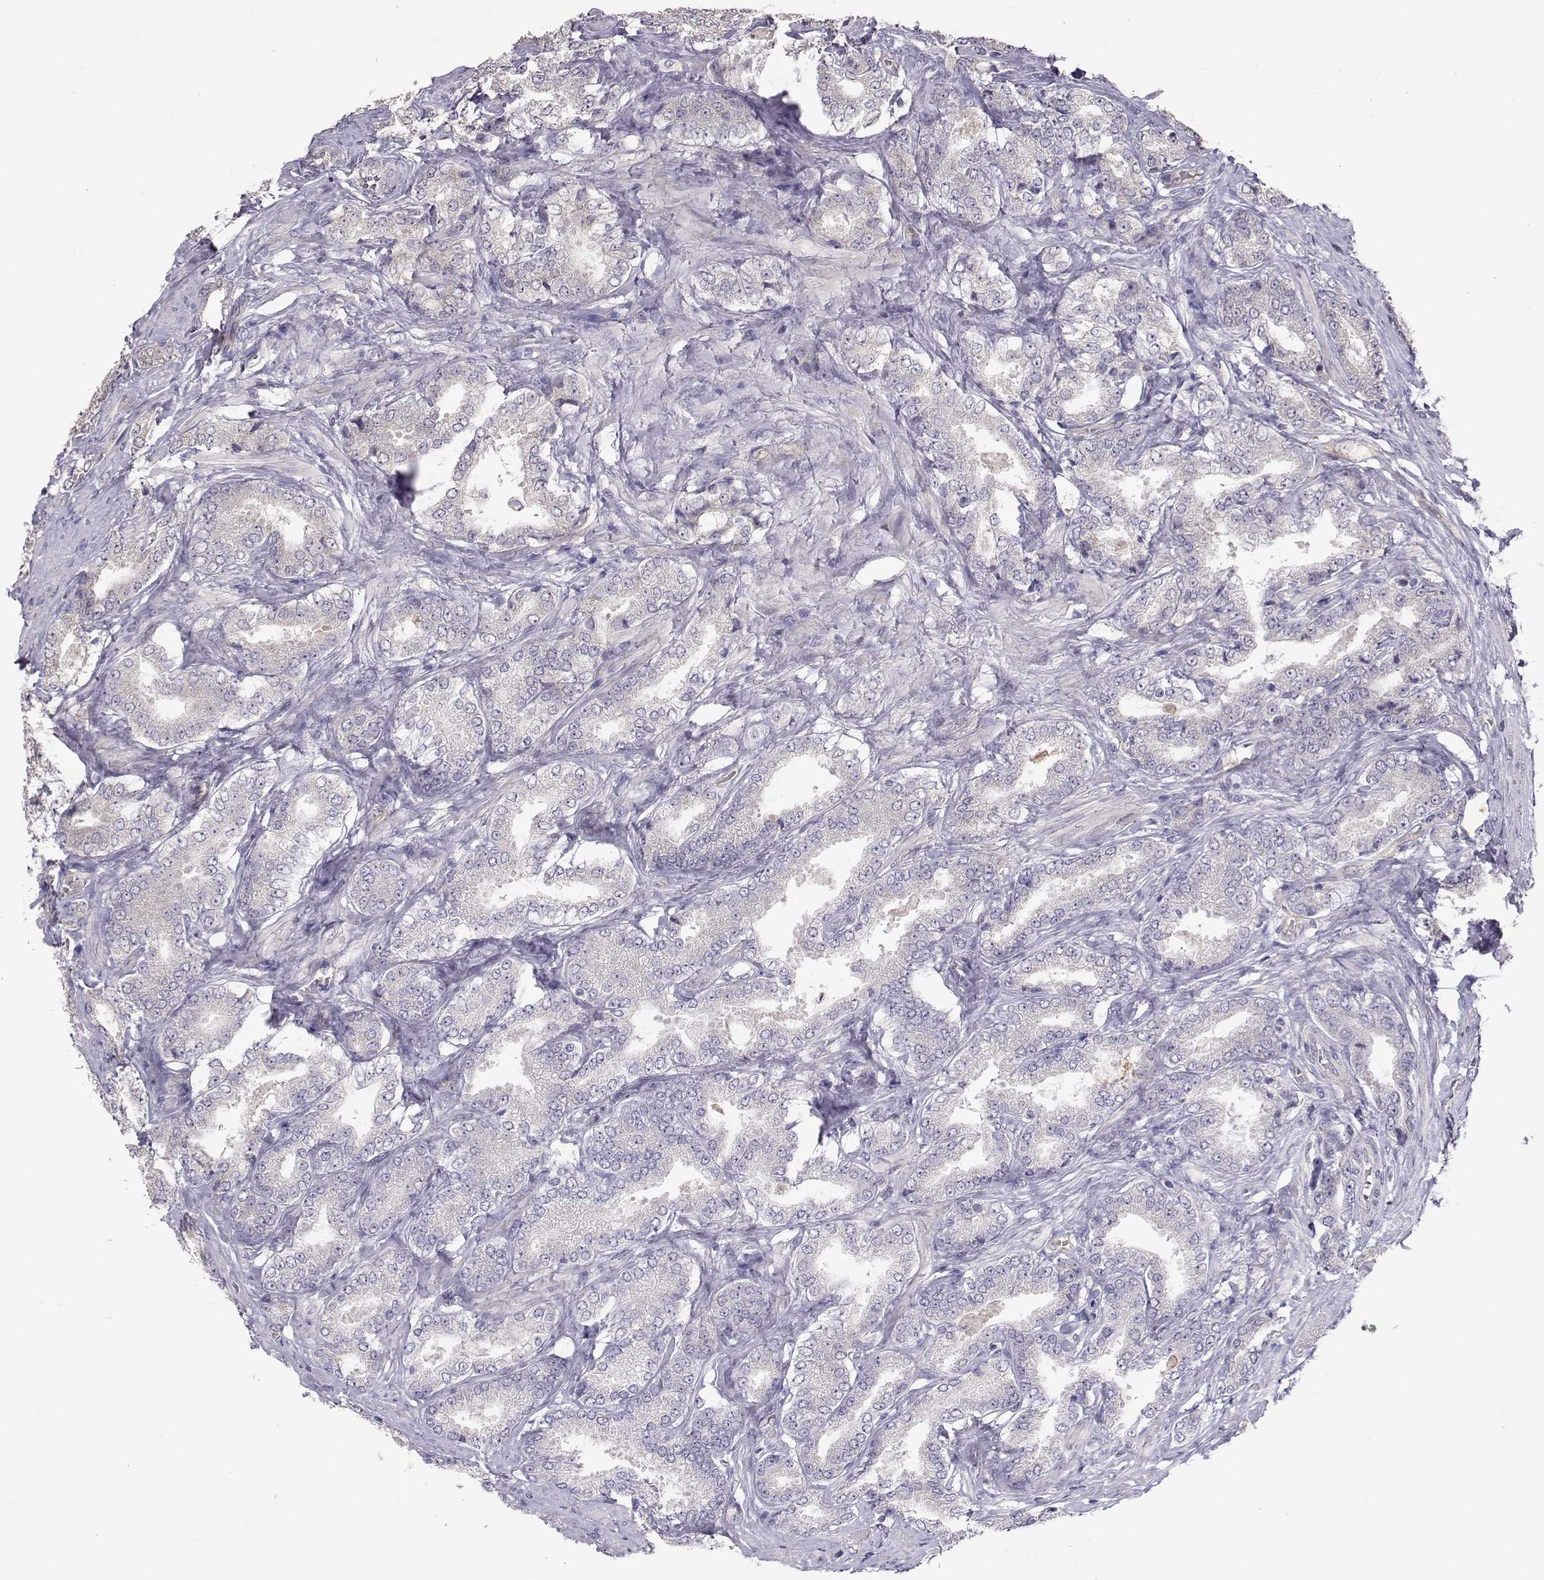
{"staining": {"intensity": "negative", "quantity": "none", "location": "none"}, "tissue": "prostate cancer", "cell_type": "Tumor cells", "image_type": "cancer", "snomed": [{"axis": "morphology", "description": "Adenocarcinoma, NOS"}, {"axis": "topography", "description": "Prostate"}], "caption": "DAB (3,3'-diaminobenzidine) immunohistochemical staining of adenocarcinoma (prostate) shows no significant positivity in tumor cells.", "gene": "NCAM2", "patient": {"sex": "male", "age": 64}}